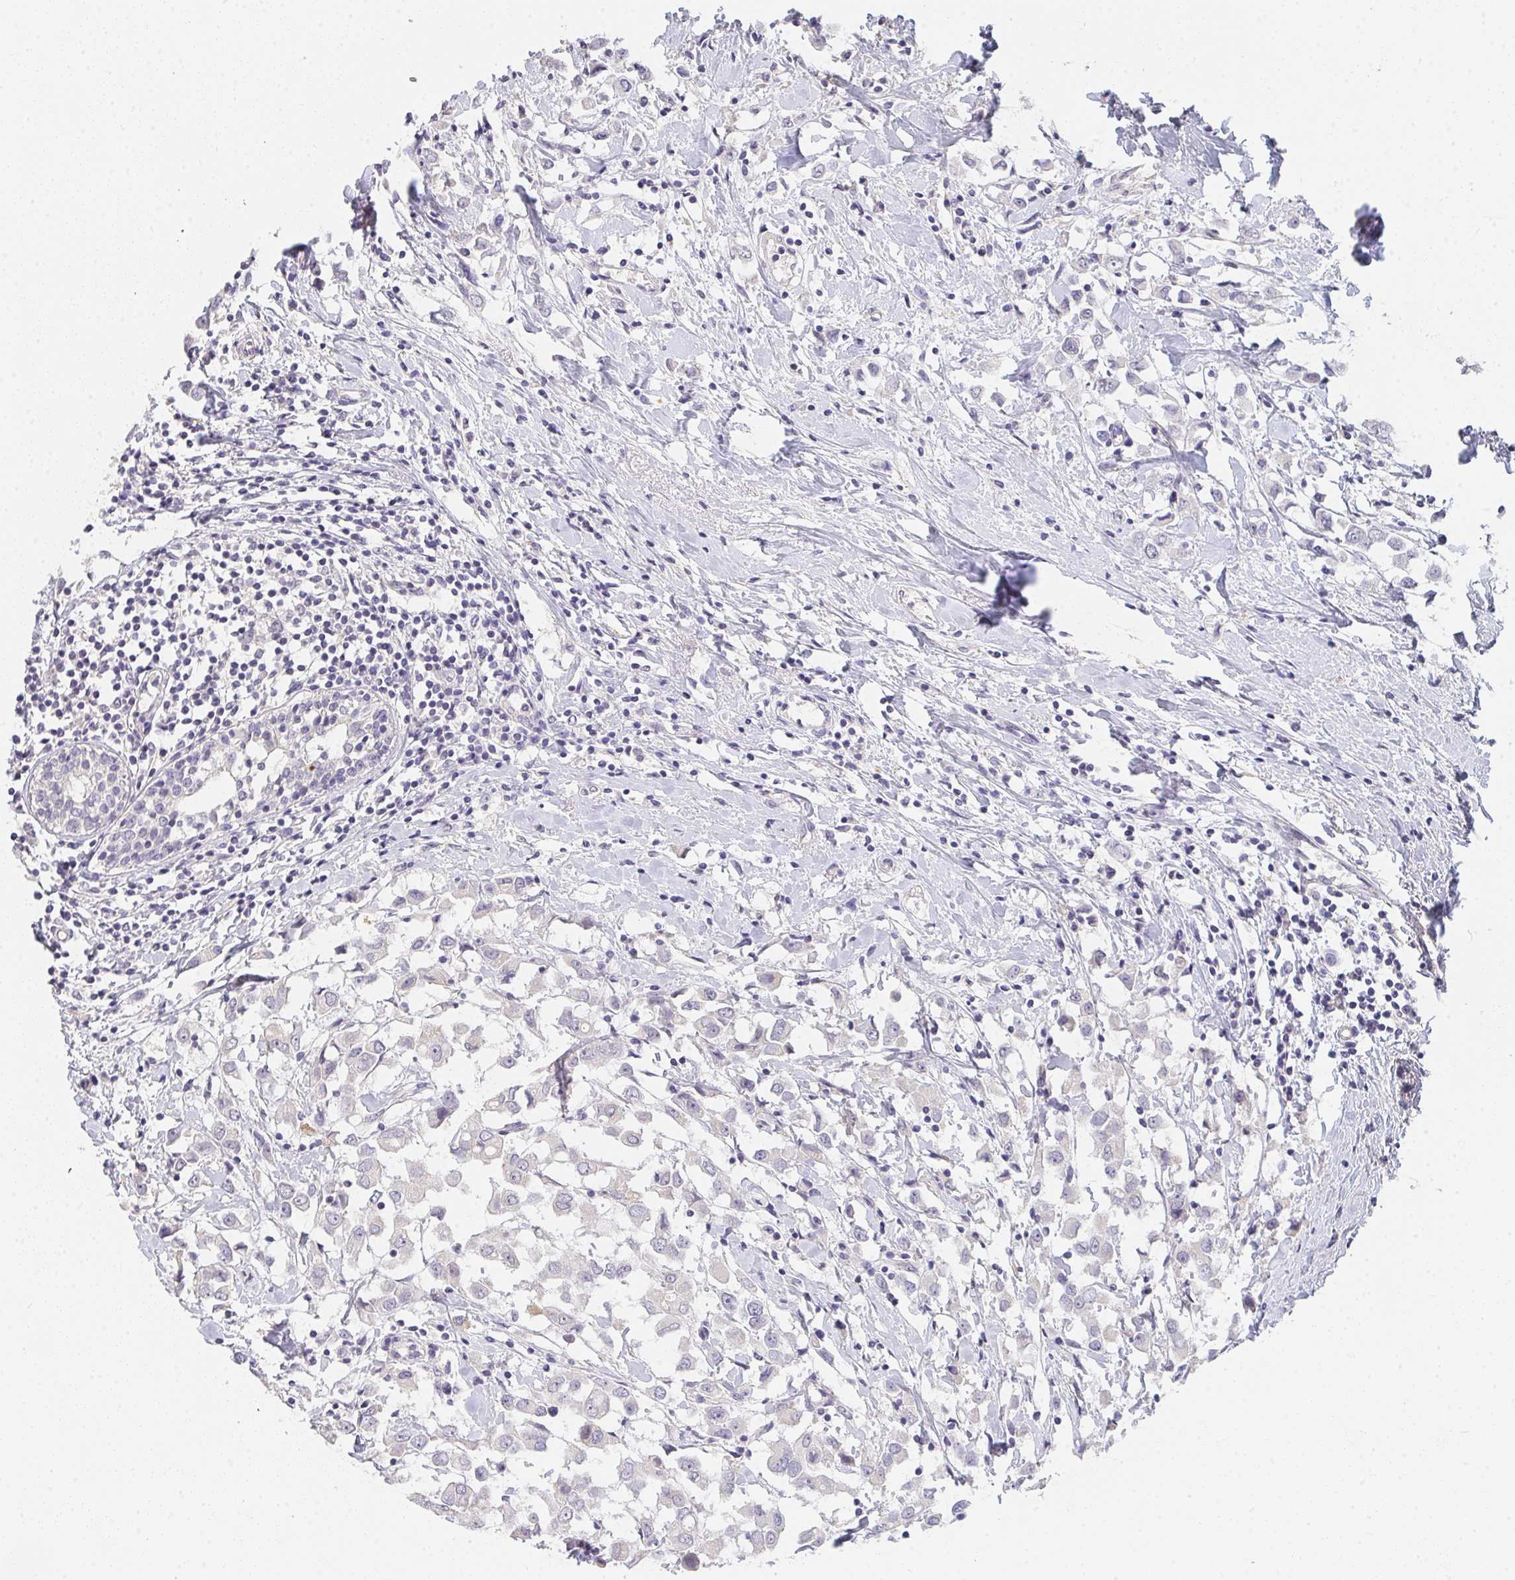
{"staining": {"intensity": "negative", "quantity": "none", "location": "none"}, "tissue": "breast cancer", "cell_type": "Tumor cells", "image_type": "cancer", "snomed": [{"axis": "morphology", "description": "Duct carcinoma"}, {"axis": "topography", "description": "Breast"}], "caption": "This image is of breast cancer stained with immunohistochemistry to label a protein in brown with the nuclei are counter-stained blue. There is no staining in tumor cells.", "gene": "TMEM219", "patient": {"sex": "female", "age": 61}}